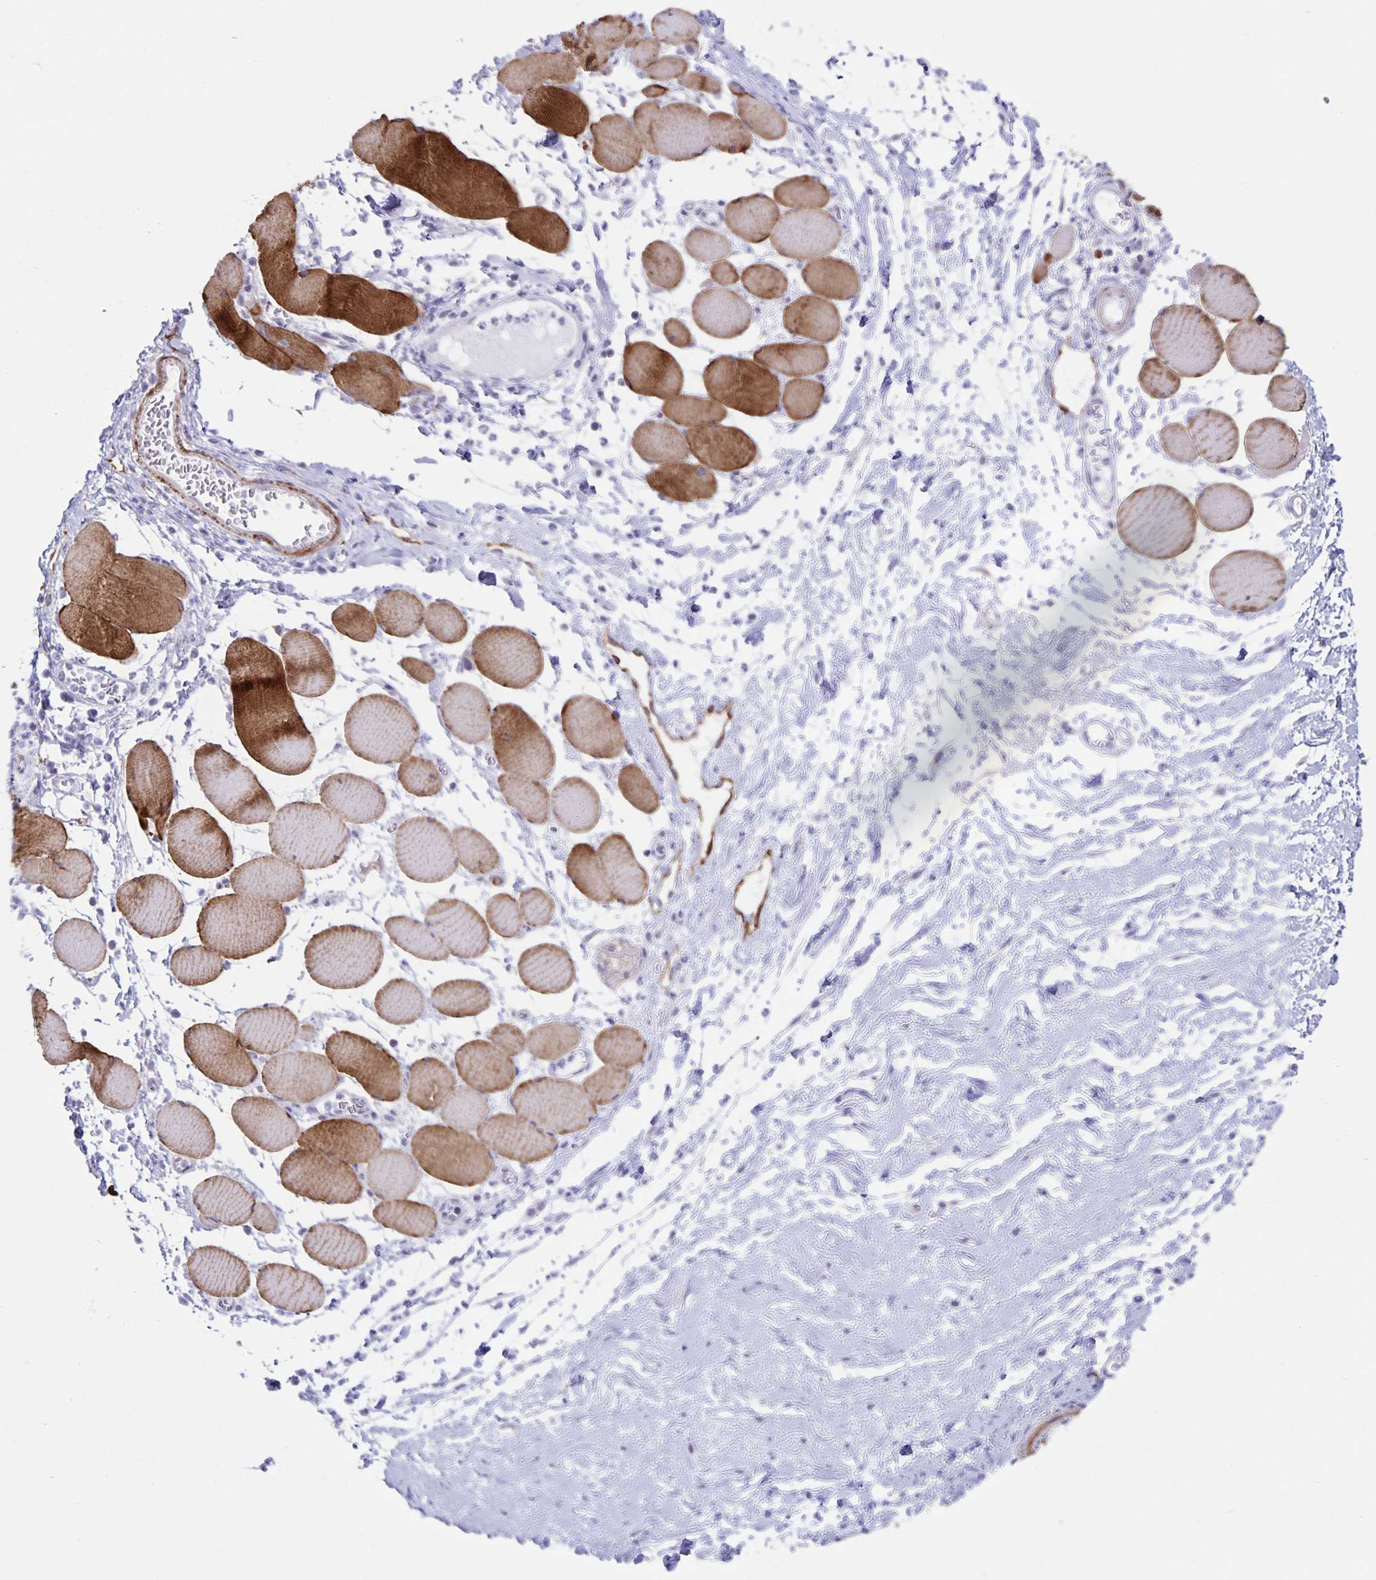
{"staining": {"intensity": "moderate", "quantity": "25%-75%", "location": "cytoplasmic/membranous"}, "tissue": "skeletal muscle", "cell_type": "Myocytes", "image_type": "normal", "snomed": [{"axis": "morphology", "description": "Normal tissue, NOS"}, {"axis": "topography", "description": "Skeletal muscle"}], "caption": "Immunohistochemical staining of unremarkable human skeletal muscle reveals moderate cytoplasmic/membranous protein positivity in approximately 25%-75% of myocytes.", "gene": "SYNM", "patient": {"sex": "female", "age": 75}}